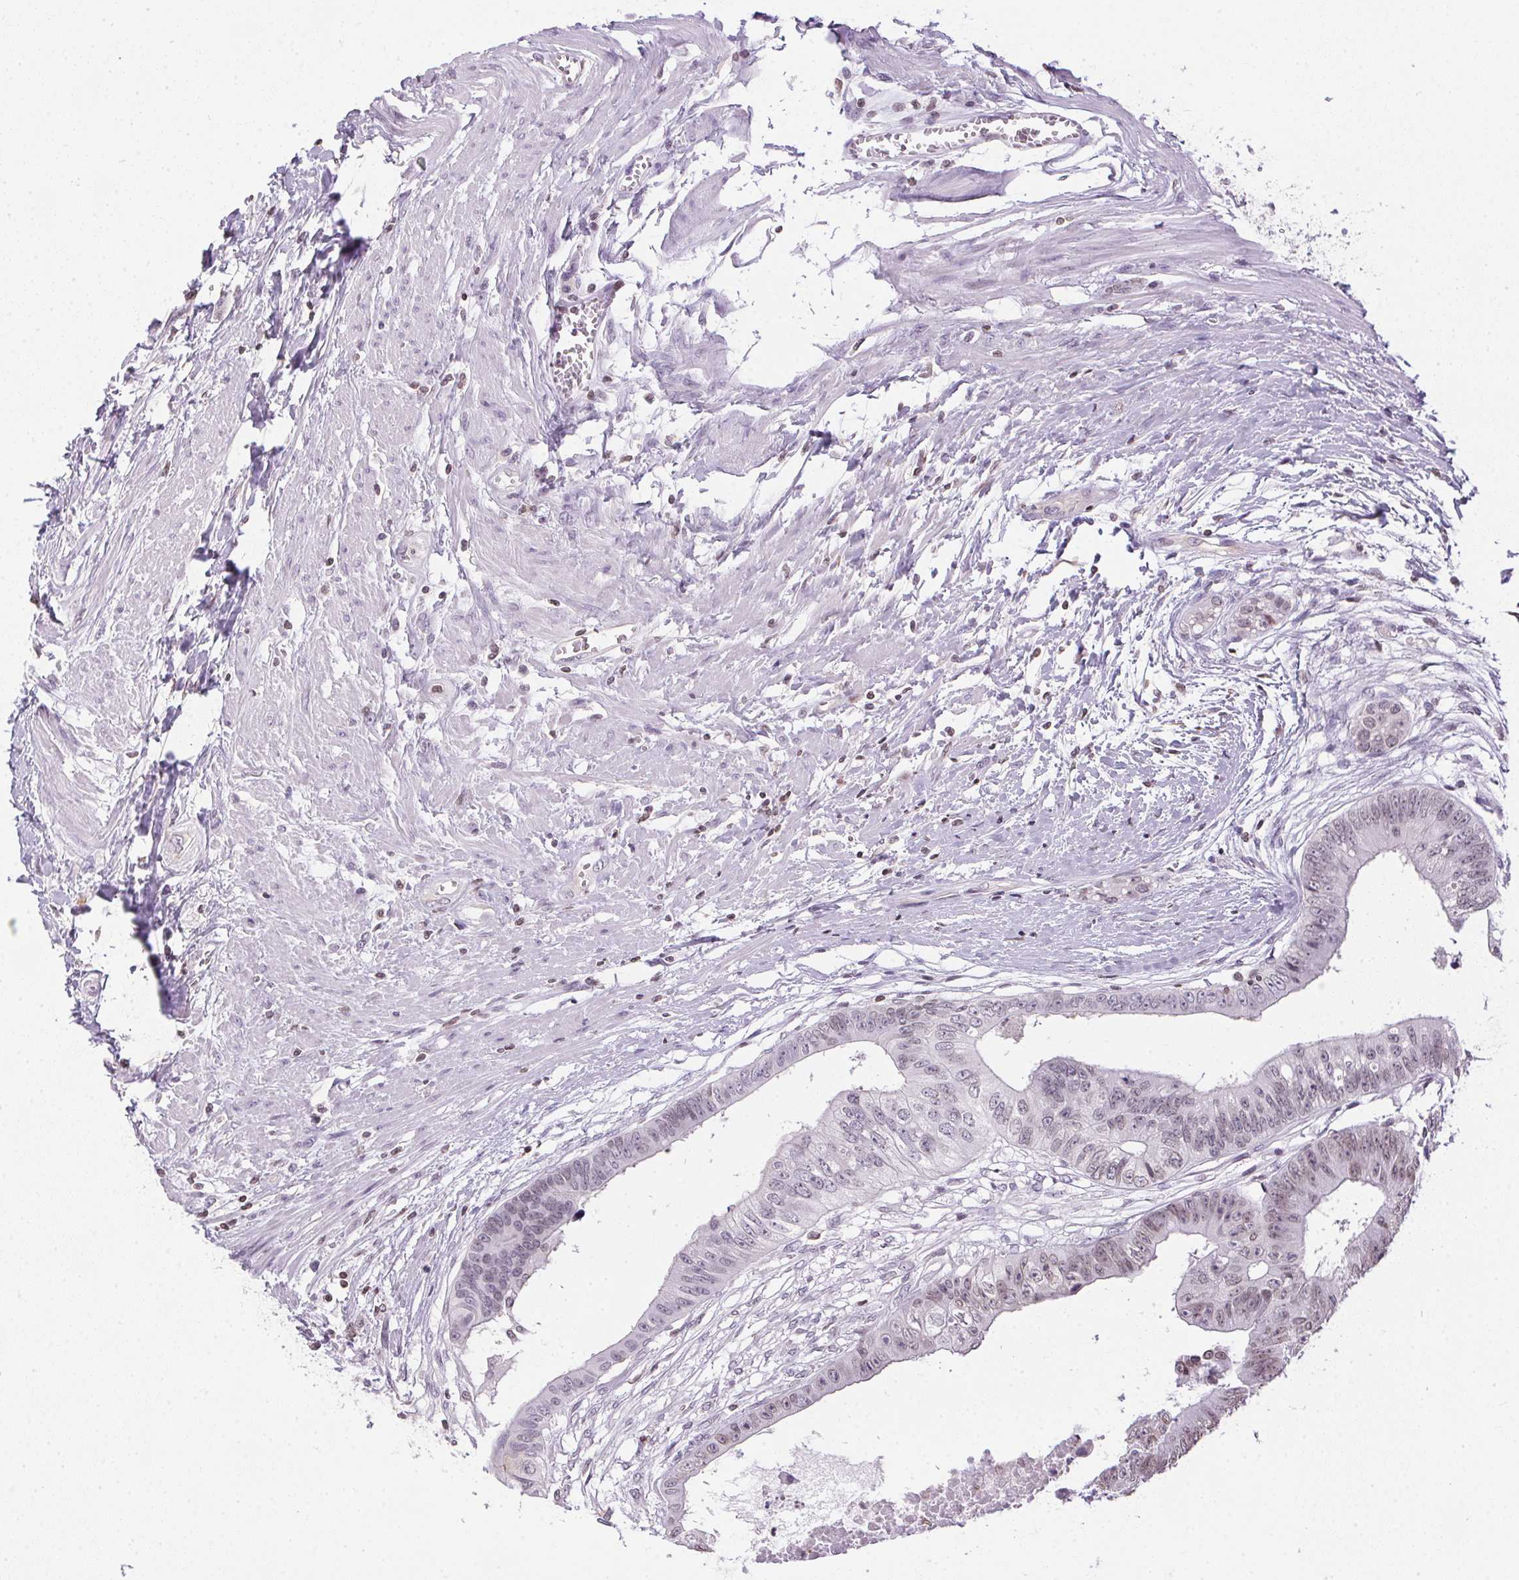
{"staining": {"intensity": "weak", "quantity": "<25%", "location": "nuclear"}, "tissue": "colorectal cancer", "cell_type": "Tumor cells", "image_type": "cancer", "snomed": [{"axis": "morphology", "description": "Adenocarcinoma, NOS"}, {"axis": "topography", "description": "Rectum"}], "caption": "Tumor cells are negative for brown protein staining in adenocarcinoma (colorectal).", "gene": "PRL", "patient": {"sex": "male", "age": 63}}